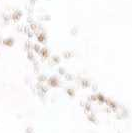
{"staining": {"intensity": "weak", "quantity": "<25%", "location": "nuclear"}, "tissue": "lung cancer", "cell_type": "Tumor cells", "image_type": "cancer", "snomed": [{"axis": "morphology", "description": "Squamous cell carcinoma, NOS"}, {"axis": "topography", "description": "Lung"}], "caption": "A micrograph of squamous cell carcinoma (lung) stained for a protein shows no brown staining in tumor cells.", "gene": "DMXL1", "patient": {"sex": "male", "age": 74}}